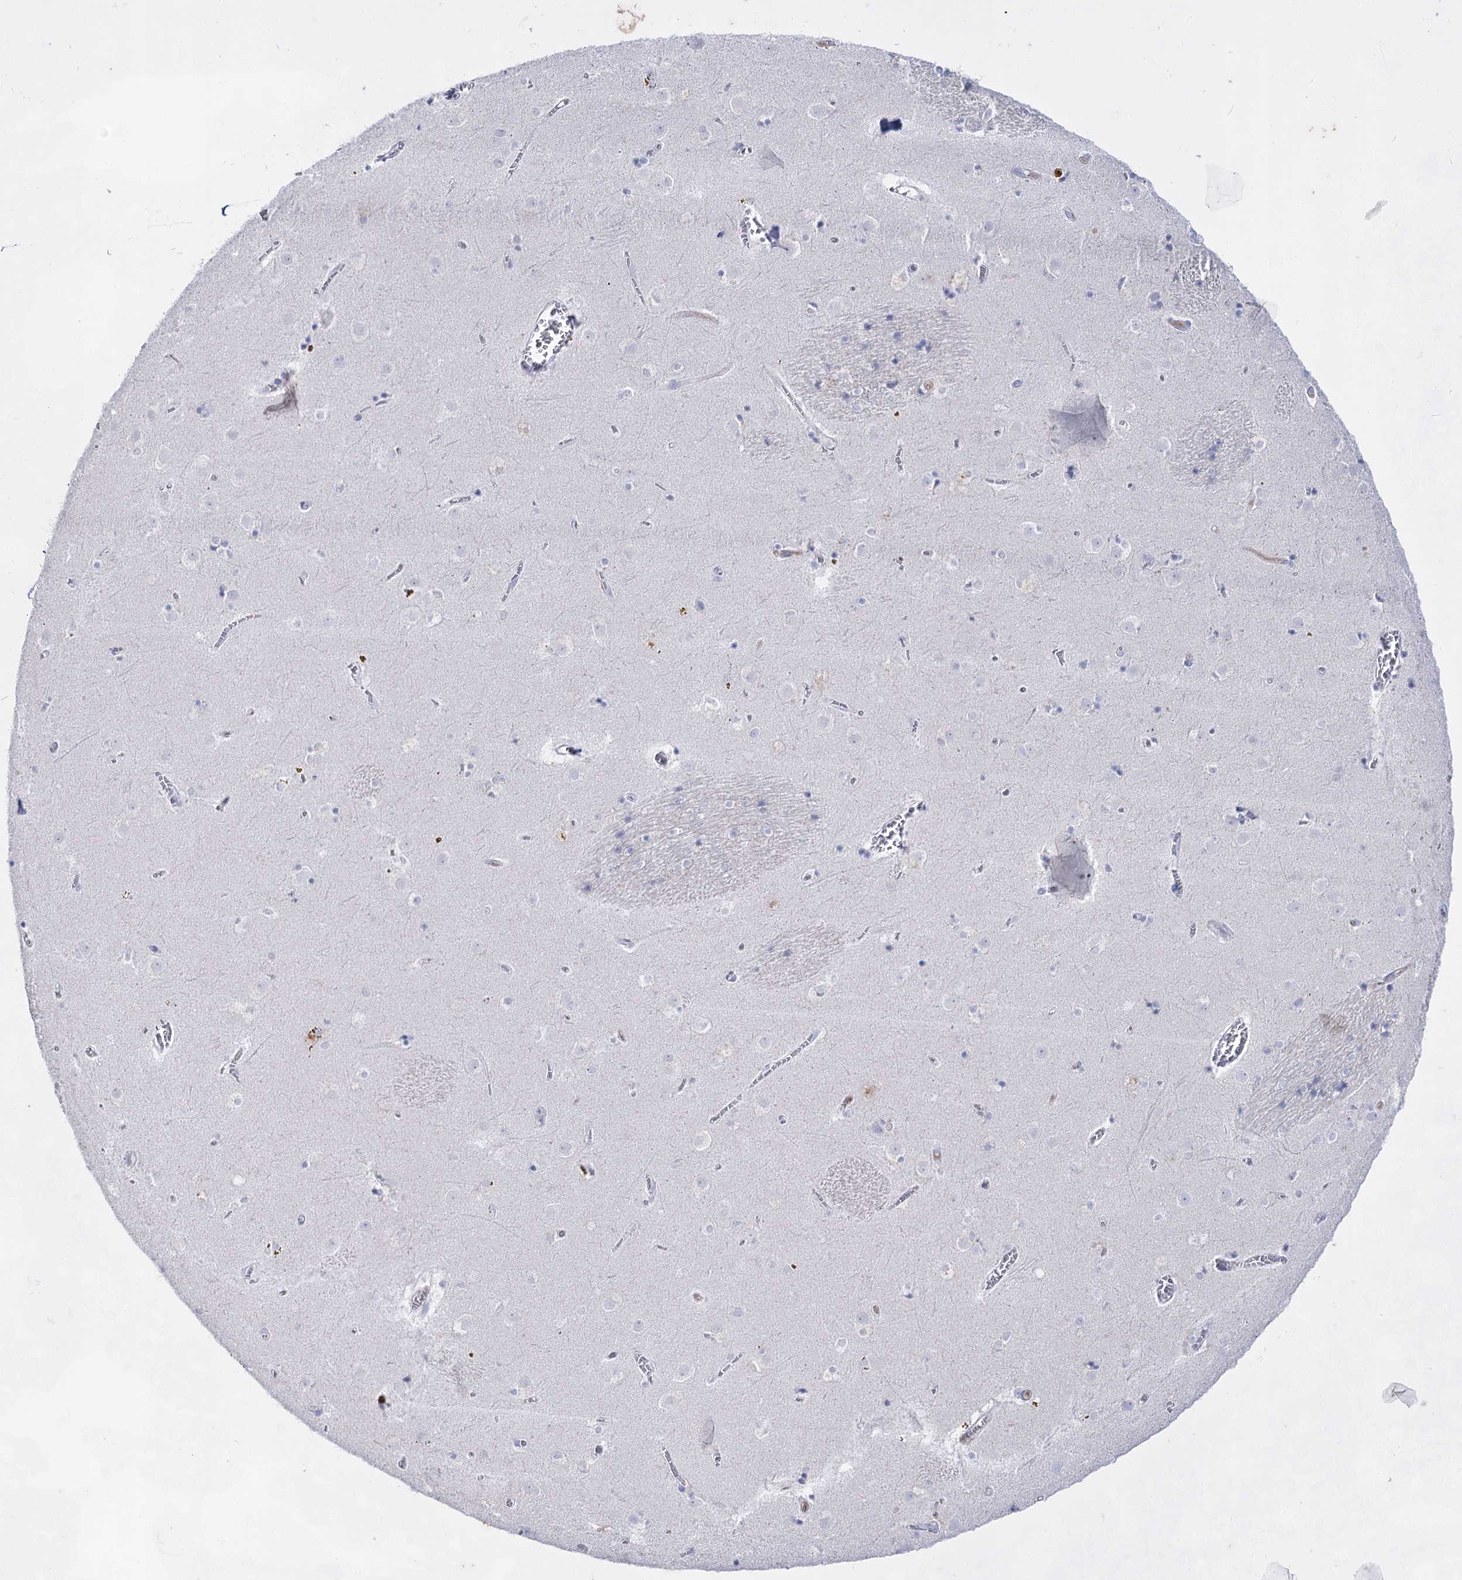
{"staining": {"intensity": "negative", "quantity": "none", "location": "none"}, "tissue": "caudate", "cell_type": "Glial cells", "image_type": "normal", "snomed": [{"axis": "morphology", "description": "Normal tissue, NOS"}, {"axis": "topography", "description": "Lateral ventricle wall"}], "caption": "DAB immunohistochemical staining of benign caudate demonstrates no significant expression in glial cells. (Immunohistochemistry, brightfield microscopy, high magnification).", "gene": "ACRV1", "patient": {"sex": "male", "age": 70}}